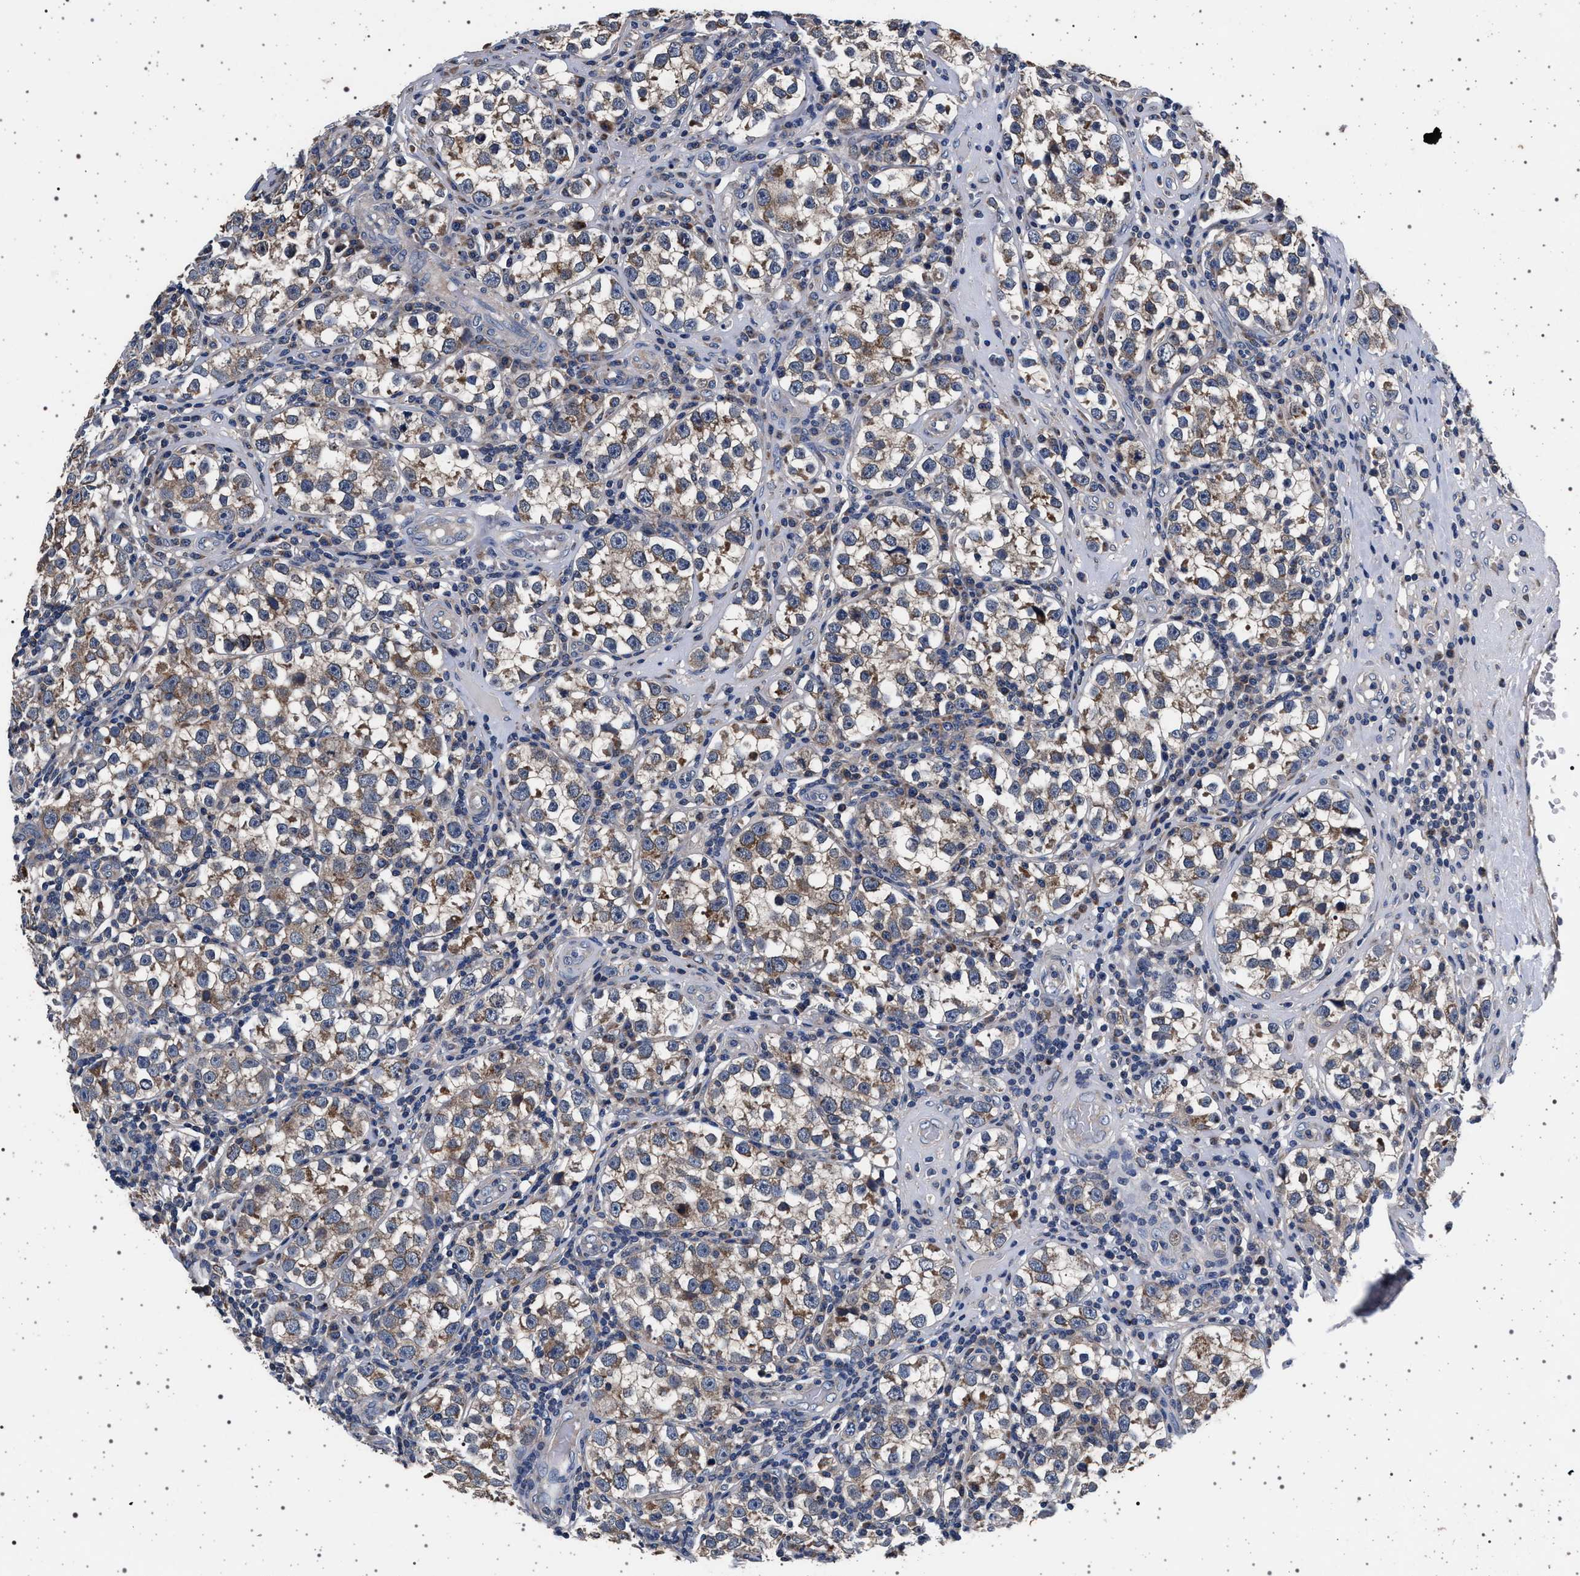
{"staining": {"intensity": "weak", "quantity": ">75%", "location": "cytoplasmic/membranous"}, "tissue": "testis cancer", "cell_type": "Tumor cells", "image_type": "cancer", "snomed": [{"axis": "morphology", "description": "Normal tissue, NOS"}, {"axis": "morphology", "description": "Seminoma, NOS"}, {"axis": "topography", "description": "Testis"}], "caption": "Testis cancer (seminoma) stained for a protein (brown) demonstrates weak cytoplasmic/membranous positive staining in approximately >75% of tumor cells.", "gene": "MAP3K2", "patient": {"sex": "male", "age": 43}}